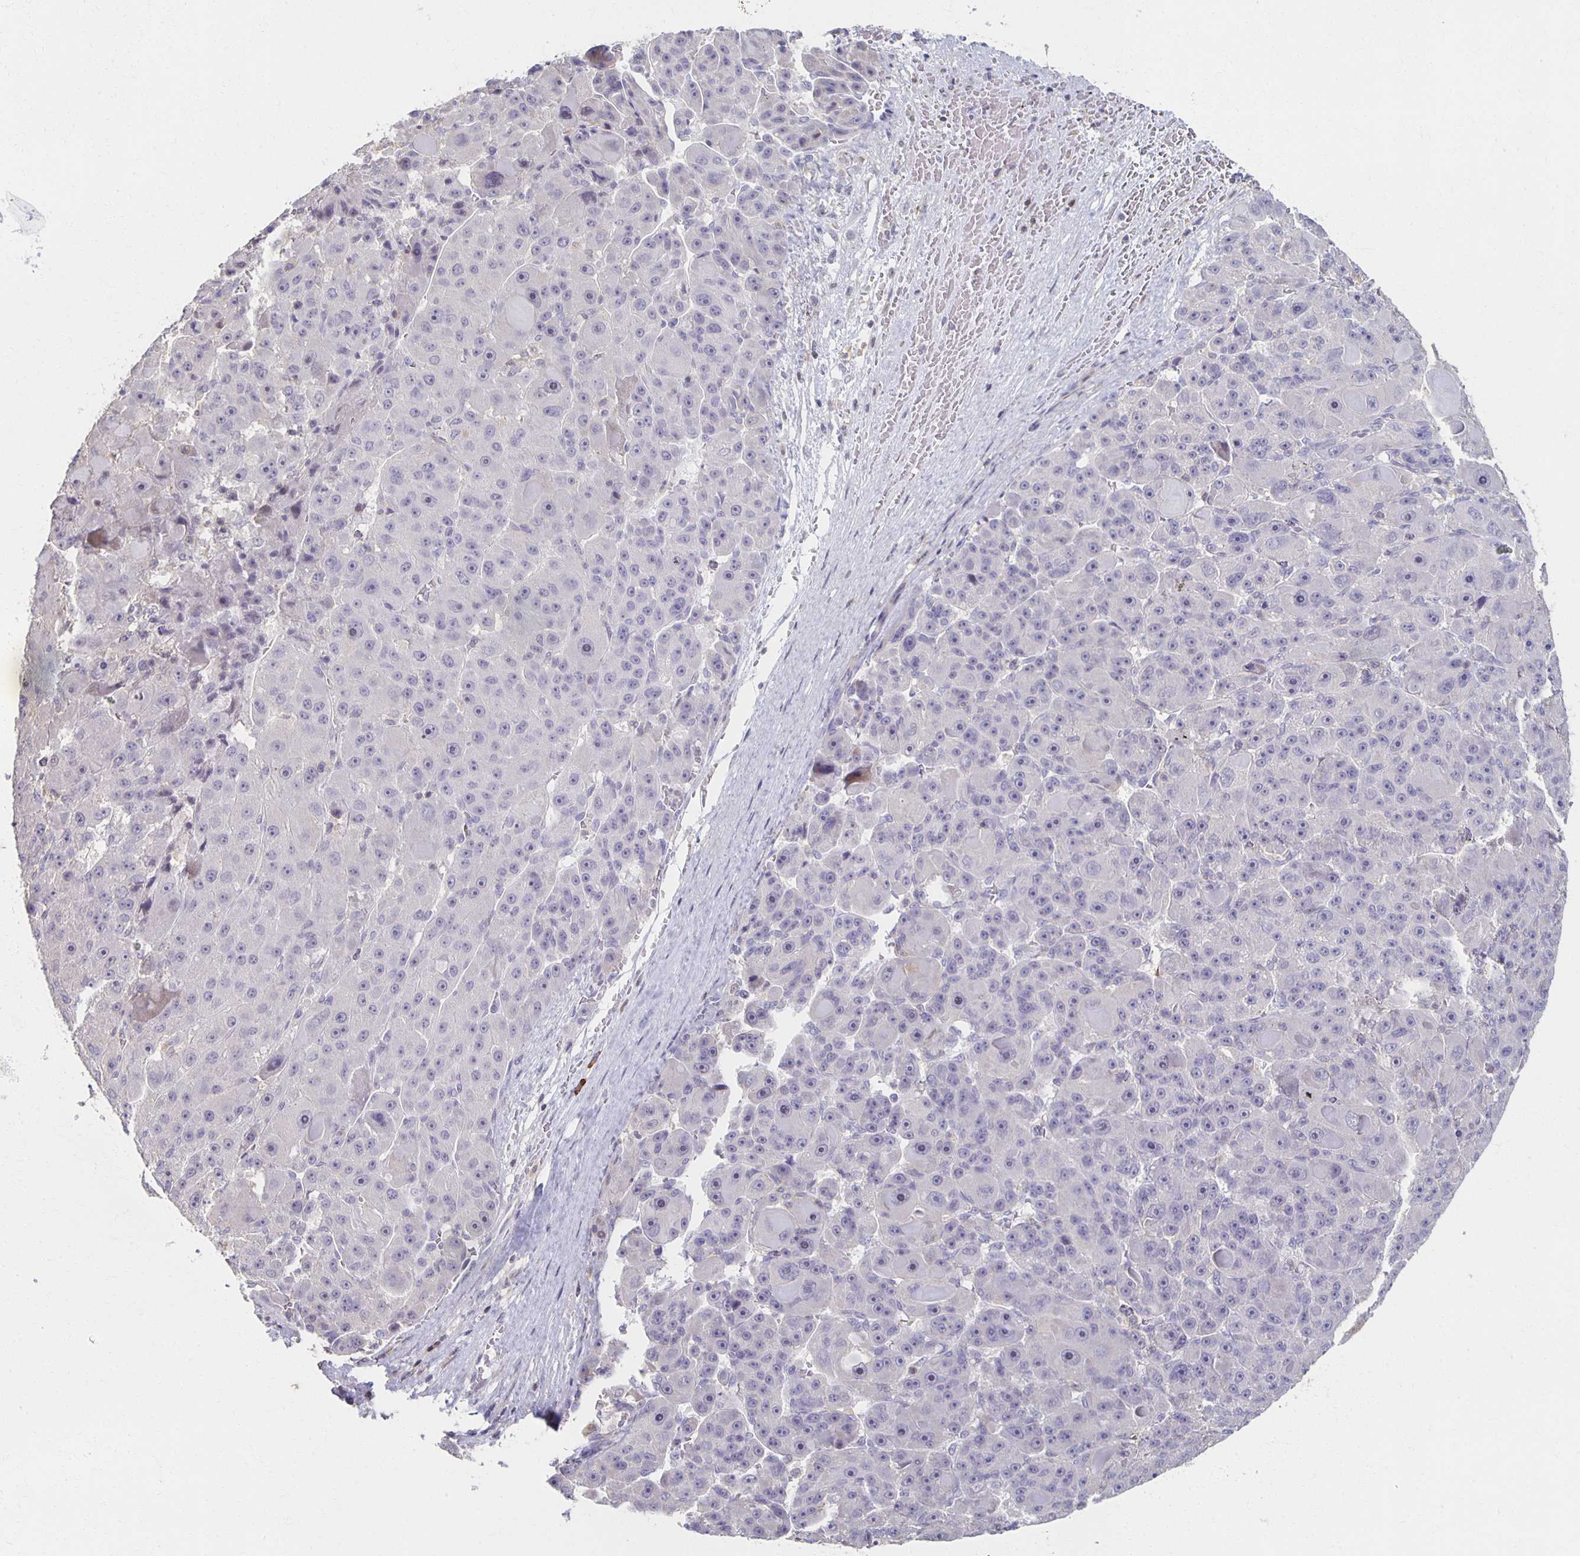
{"staining": {"intensity": "negative", "quantity": "none", "location": "none"}, "tissue": "liver cancer", "cell_type": "Tumor cells", "image_type": "cancer", "snomed": [{"axis": "morphology", "description": "Carcinoma, Hepatocellular, NOS"}, {"axis": "topography", "description": "Liver"}], "caption": "DAB (3,3'-diaminobenzidine) immunohistochemical staining of liver cancer displays no significant staining in tumor cells.", "gene": "ZNF692", "patient": {"sex": "male", "age": 76}}